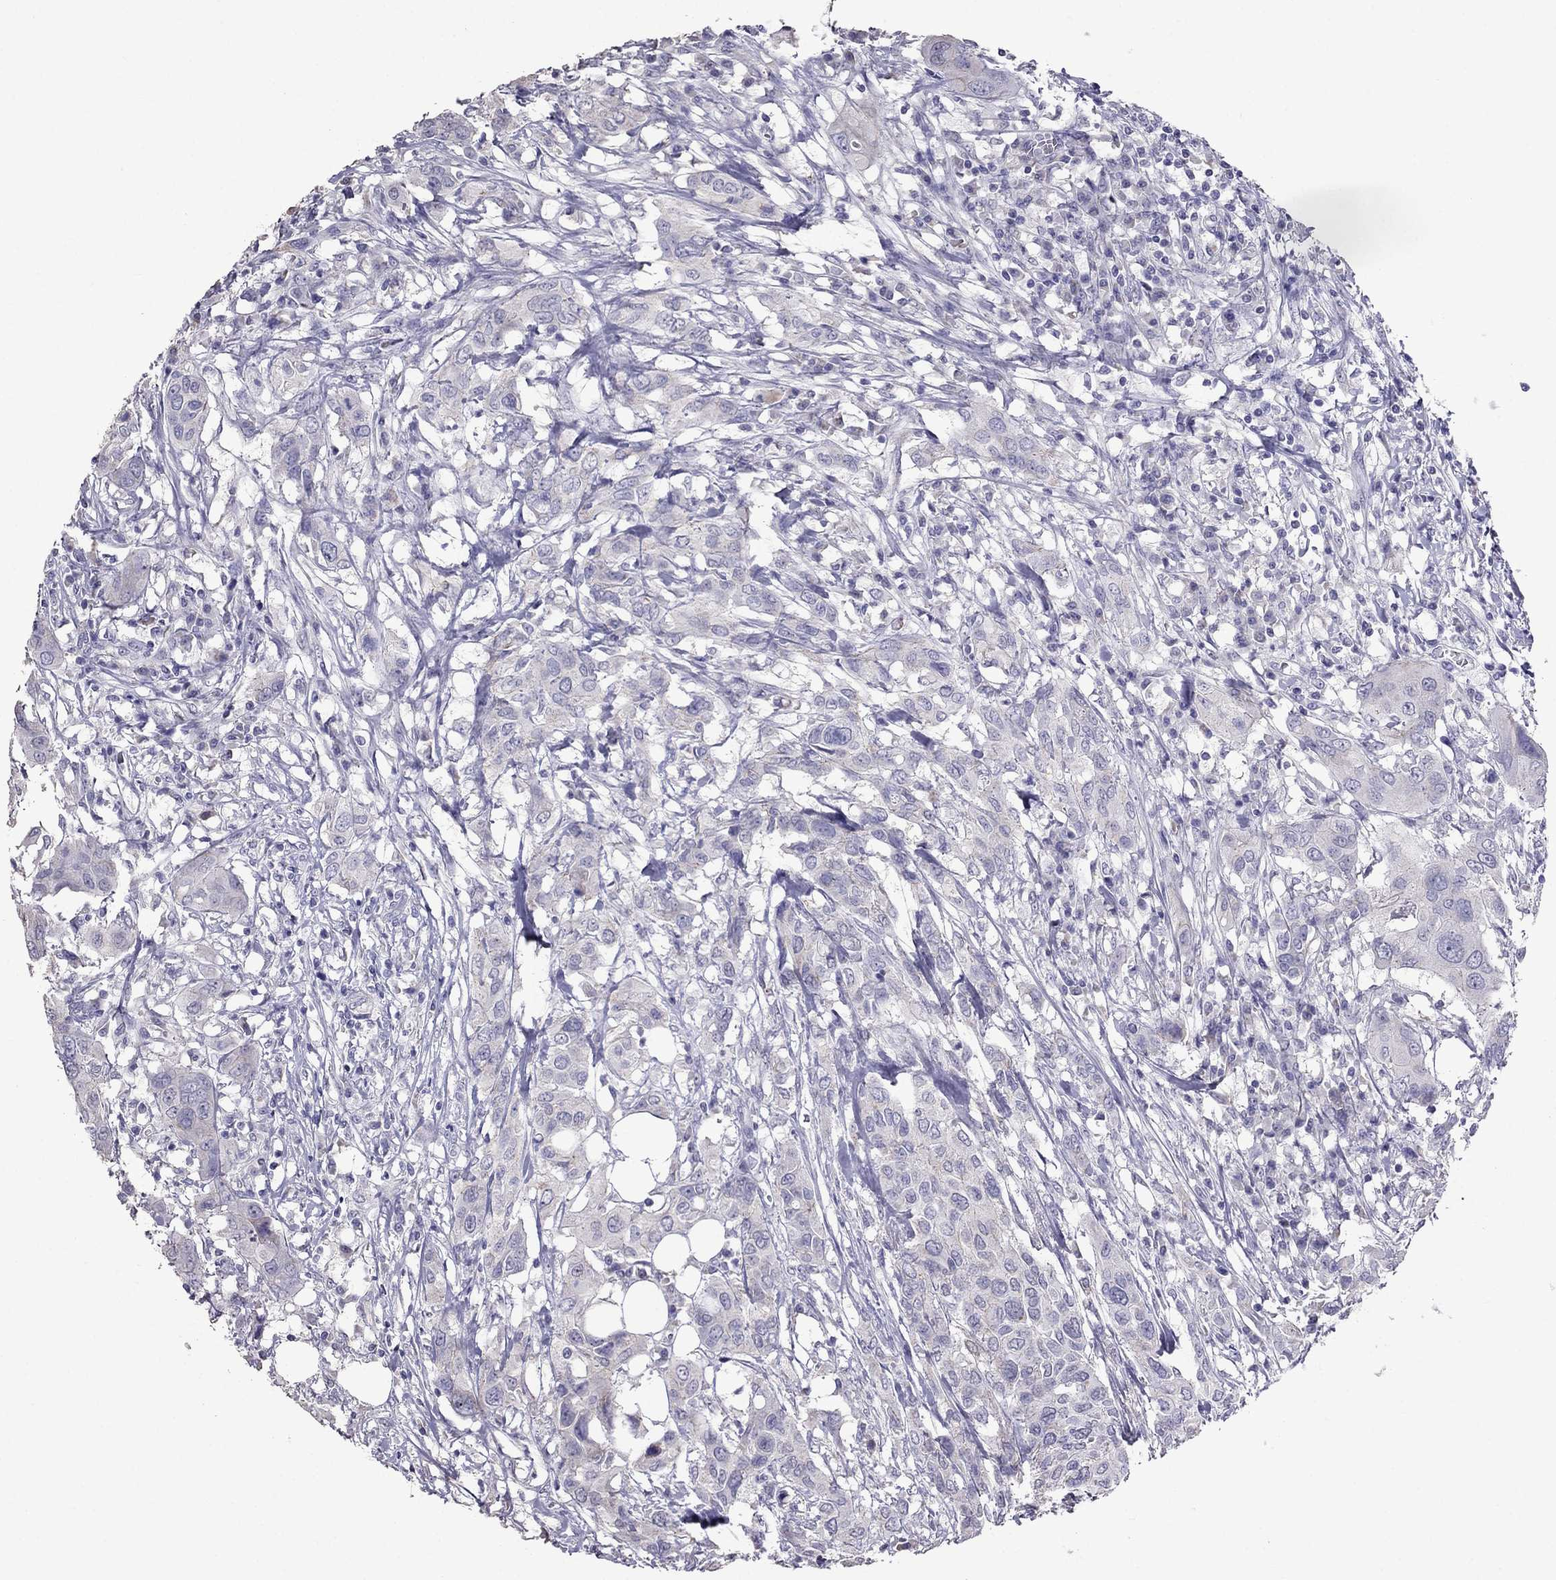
{"staining": {"intensity": "negative", "quantity": "none", "location": "none"}, "tissue": "urothelial cancer", "cell_type": "Tumor cells", "image_type": "cancer", "snomed": [{"axis": "morphology", "description": "Urothelial carcinoma, NOS"}, {"axis": "morphology", "description": "Urothelial carcinoma, High grade"}, {"axis": "topography", "description": "Urinary bladder"}], "caption": "Transitional cell carcinoma was stained to show a protein in brown. There is no significant positivity in tumor cells. (DAB (3,3'-diaminobenzidine) immunohistochemistry visualized using brightfield microscopy, high magnification).", "gene": "AK5", "patient": {"sex": "male", "age": 63}}